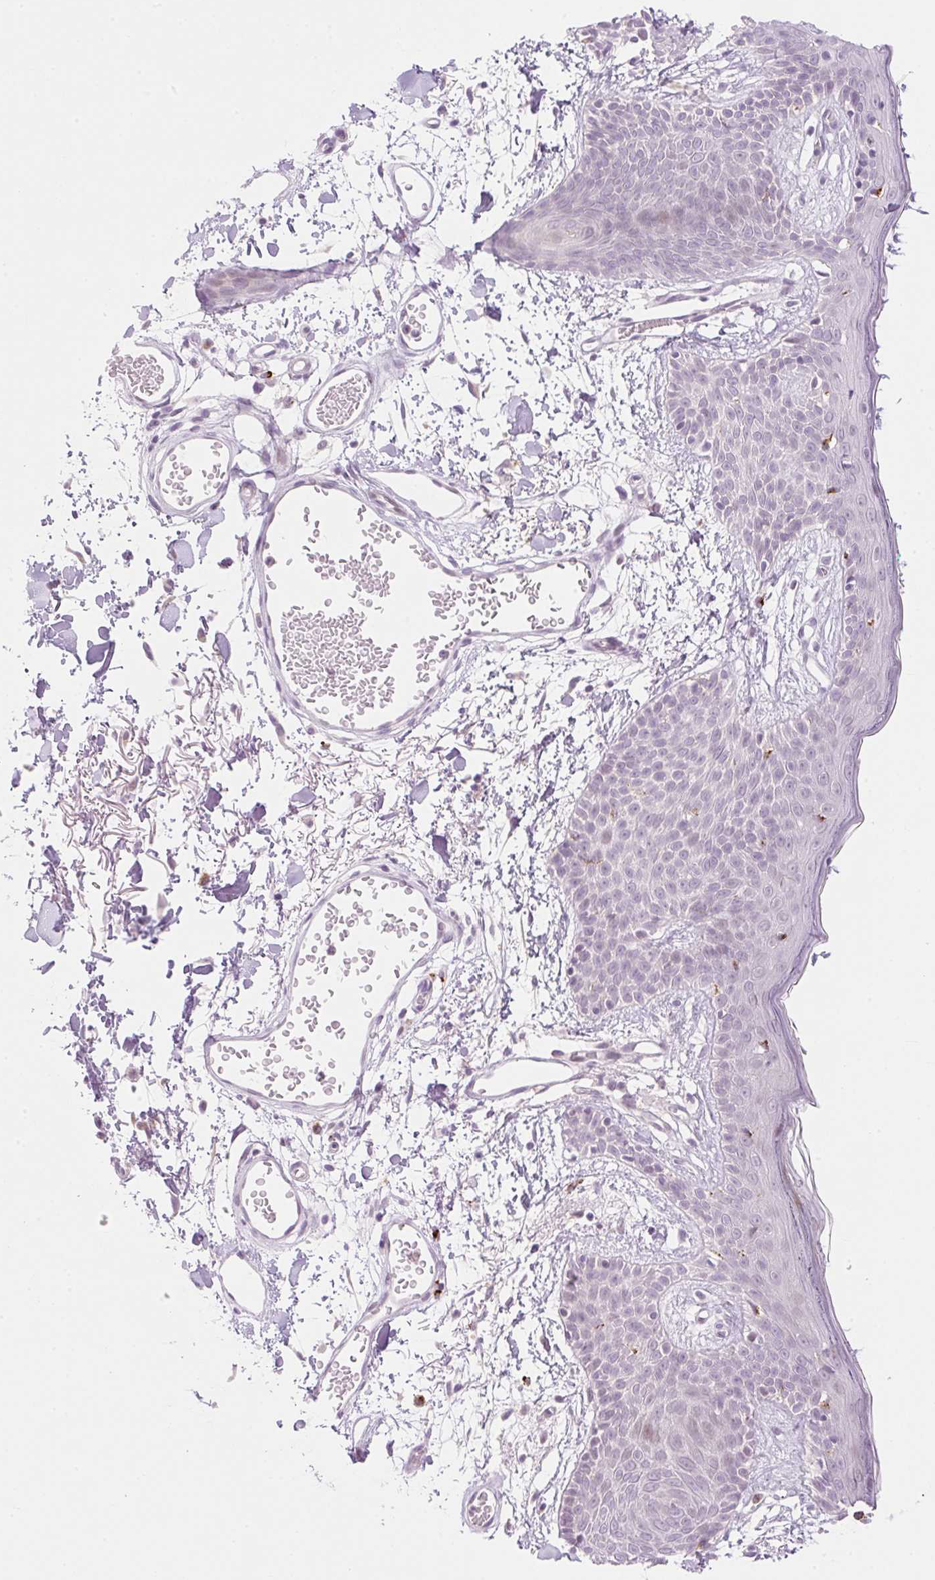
{"staining": {"intensity": "negative", "quantity": "none", "location": "none"}, "tissue": "skin", "cell_type": "Fibroblasts", "image_type": "normal", "snomed": [{"axis": "morphology", "description": "Normal tissue, NOS"}, {"axis": "topography", "description": "Skin"}], "caption": "An IHC photomicrograph of unremarkable skin is shown. There is no staining in fibroblasts of skin. (IHC, brightfield microscopy, high magnification).", "gene": "SPRYD4", "patient": {"sex": "male", "age": 79}}